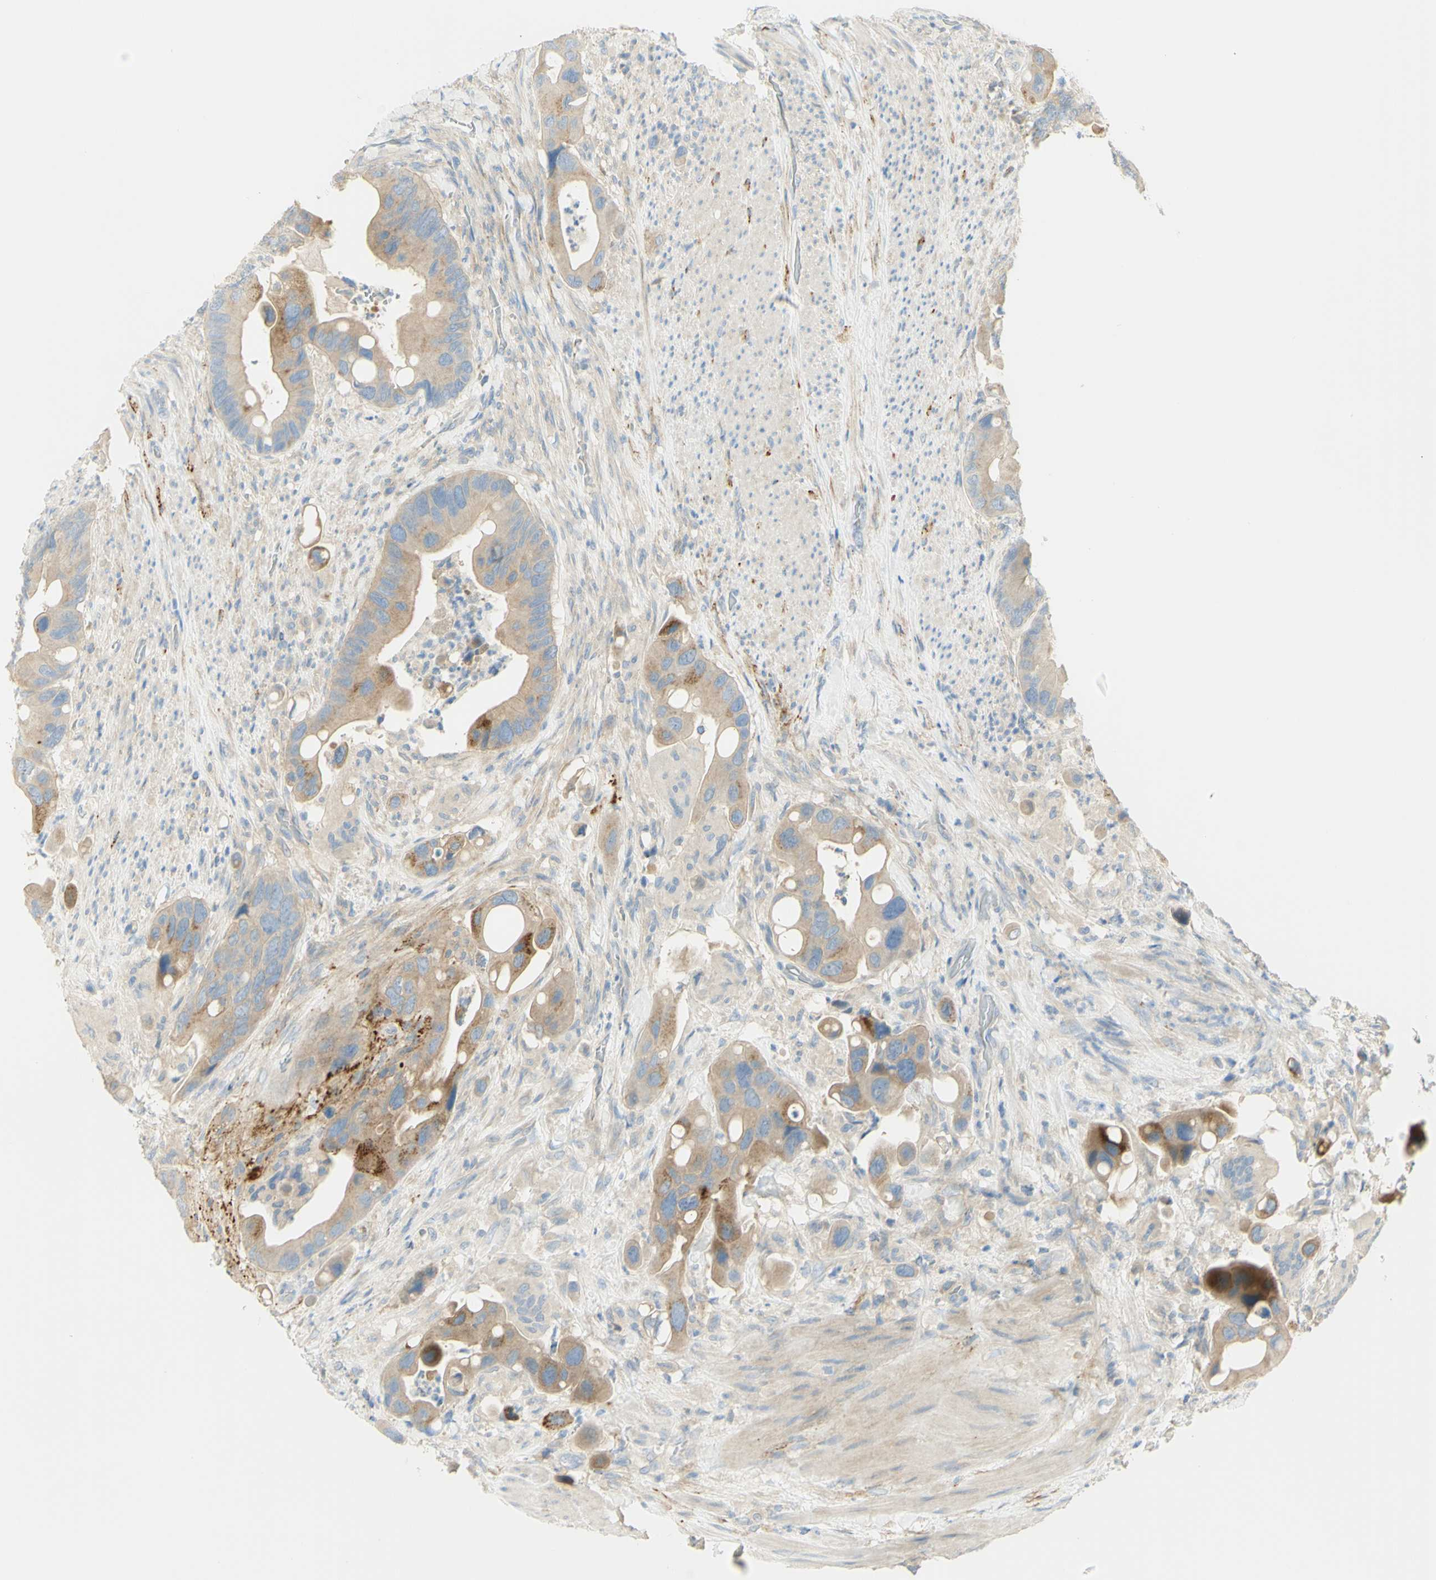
{"staining": {"intensity": "strong", "quantity": "<25%", "location": "cytoplasmic/membranous"}, "tissue": "colorectal cancer", "cell_type": "Tumor cells", "image_type": "cancer", "snomed": [{"axis": "morphology", "description": "Adenocarcinoma, NOS"}, {"axis": "topography", "description": "Rectum"}], "caption": "Adenocarcinoma (colorectal) stained with DAB (3,3'-diaminobenzidine) IHC demonstrates medium levels of strong cytoplasmic/membranous staining in about <25% of tumor cells.", "gene": "GCNT3", "patient": {"sex": "female", "age": 57}}